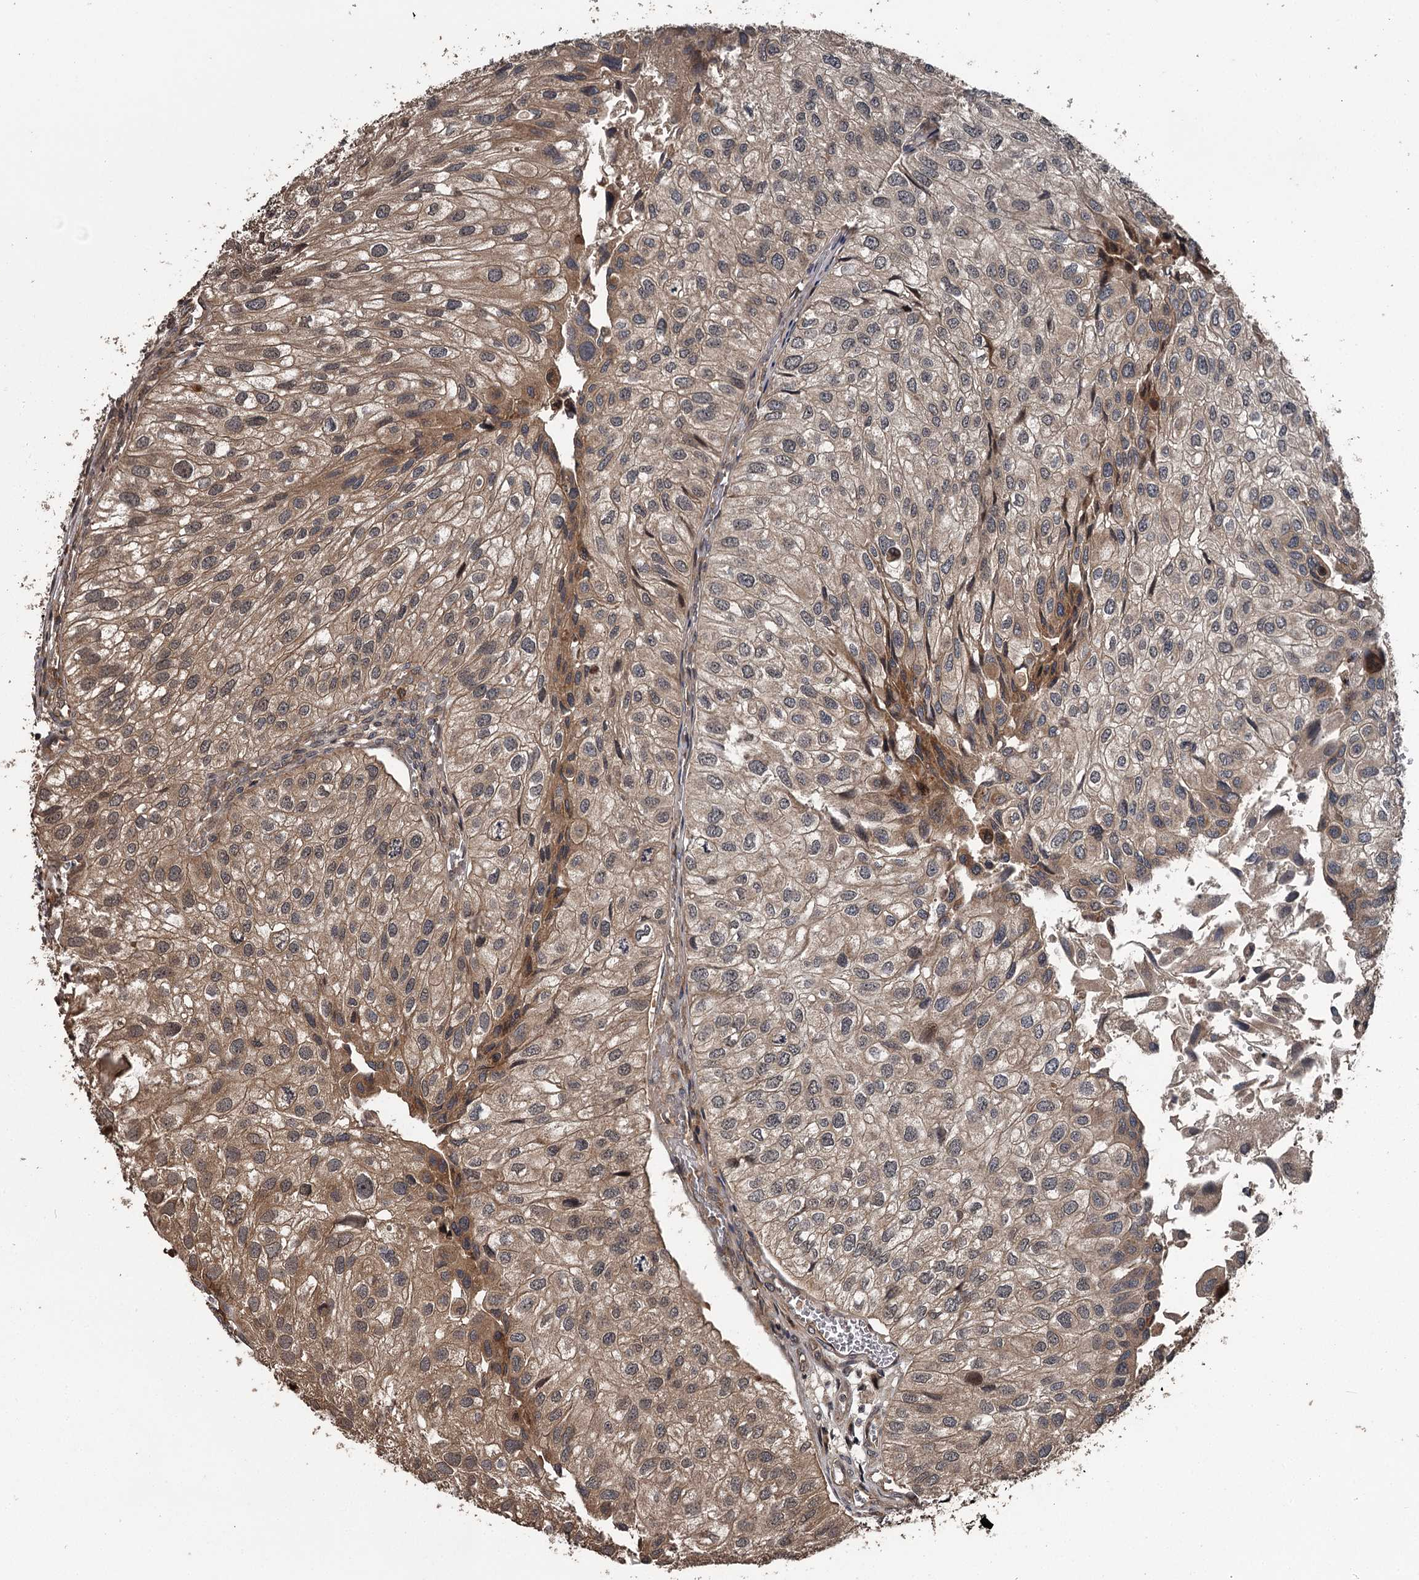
{"staining": {"intensity": "moderate", "quantity": "25%-75%", "location": "cytoplasmic/membranous"}, "tissue": "urothelial cancer", "cell_type": "Tumor cells", "image_type": "cancer", "snomed": [{"axis": "morphology", "description": "Urothelial carcinoma, Low grade"}, {"axis": "topography", "description": "Urinary bladder"}], "caption": "This histopathology image demonstrates immunohistochemistry (IHC) staining of urothelial carcinoma (low-grade), with medium moderate cytoplasmic/membranous expression in about 25%-75% of tumor cells.", "gene": "RAB21", "patient": {"sex": "female", "age": 89}}